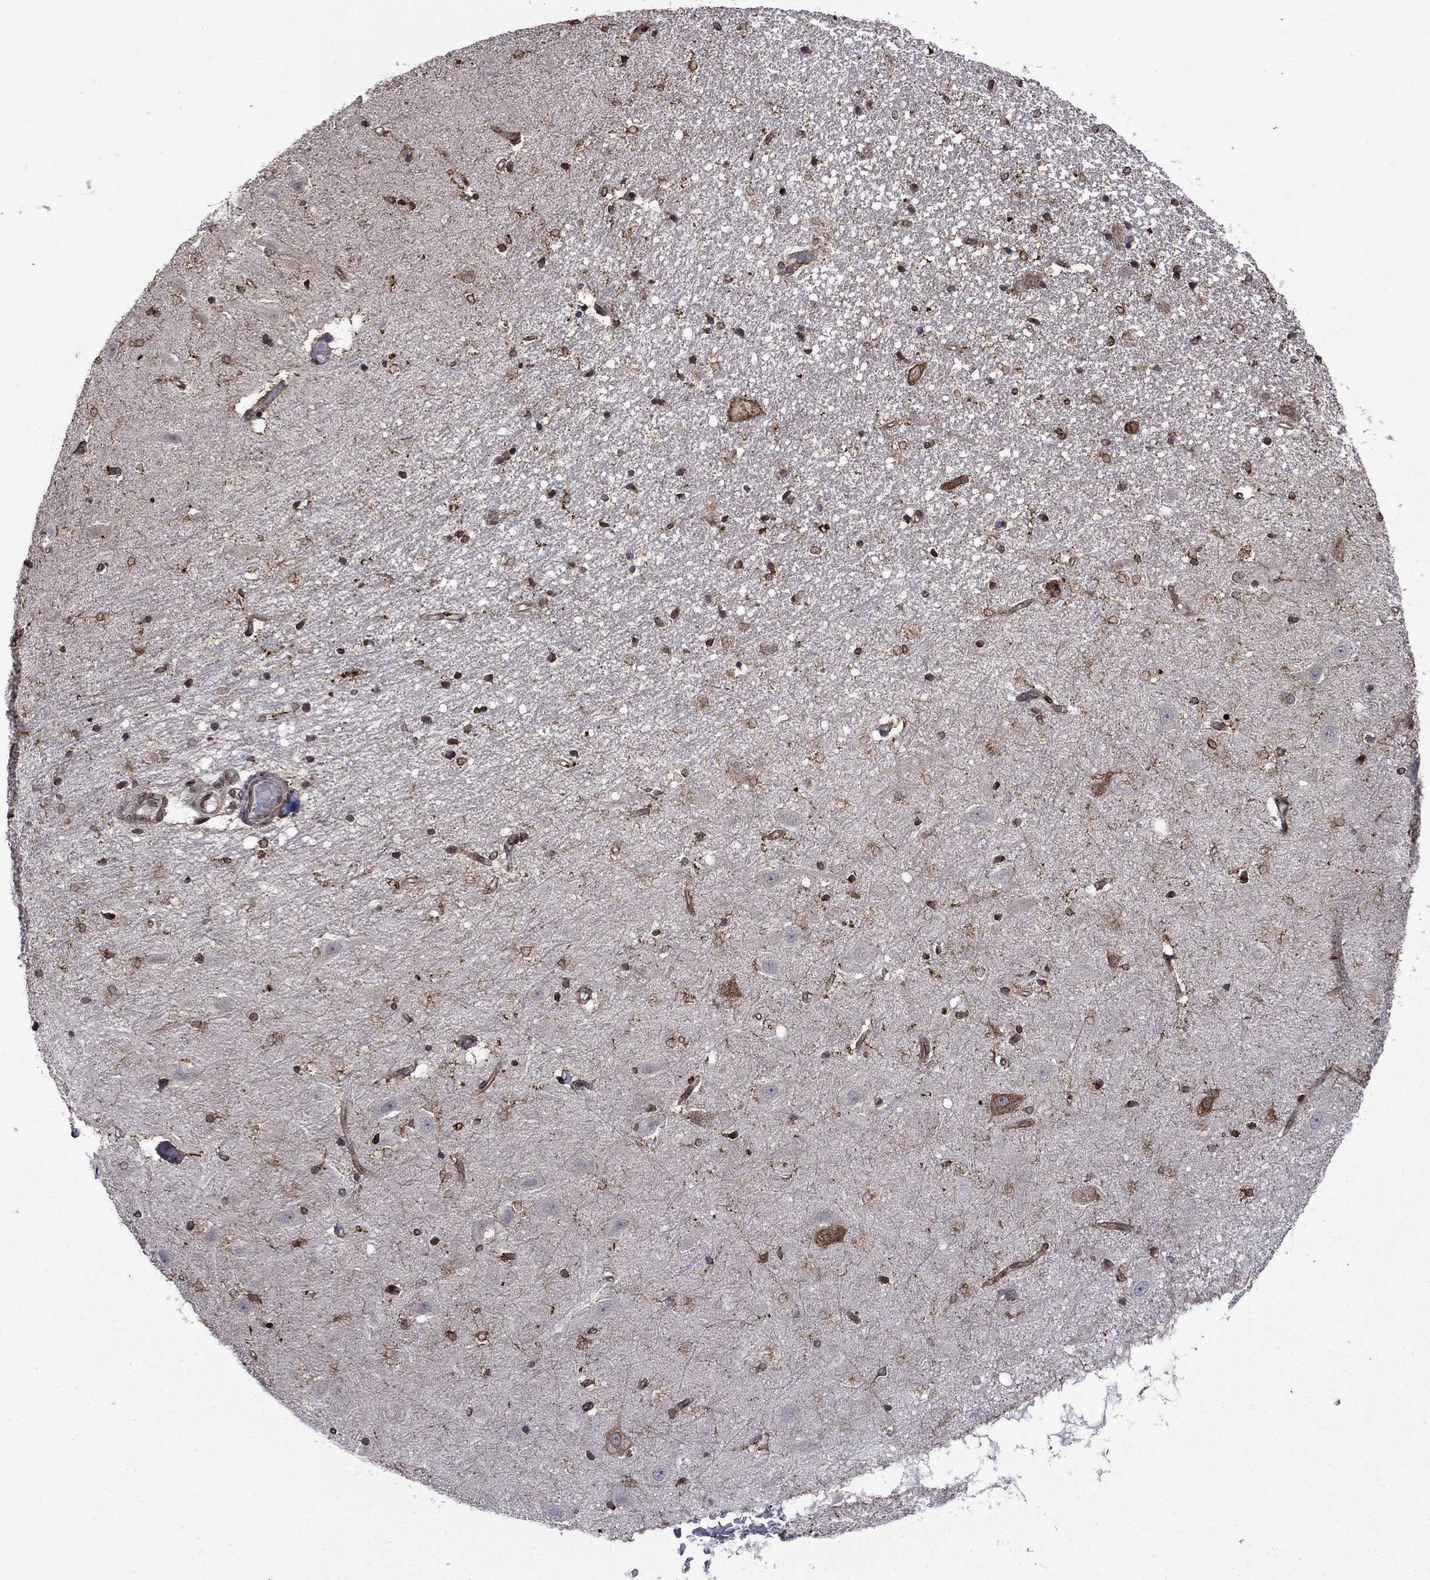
{"staining": {"intensity": "moderate", "quantity": ">75%", "location": "cytoplasmic/membranous"}, "tissue": "hippocampus", "cell_type": "Glial cells", "image_type": "normal", "snomed": [{"axis": "morphology", "description": "Normal tissue, NOS"}, {"axis": "topography", "description": "Hippocampus"}], "caption": "Protein staining by IHC exhibits moderate cytoplasmic/membranous positivity in about >75% of glial cells in benign hippocampus. The protein of interest is shown in brown color, while the nuclei are stained blue.", "gene": "DHRS7", "patient": {"sex": "male", "age": 49}}